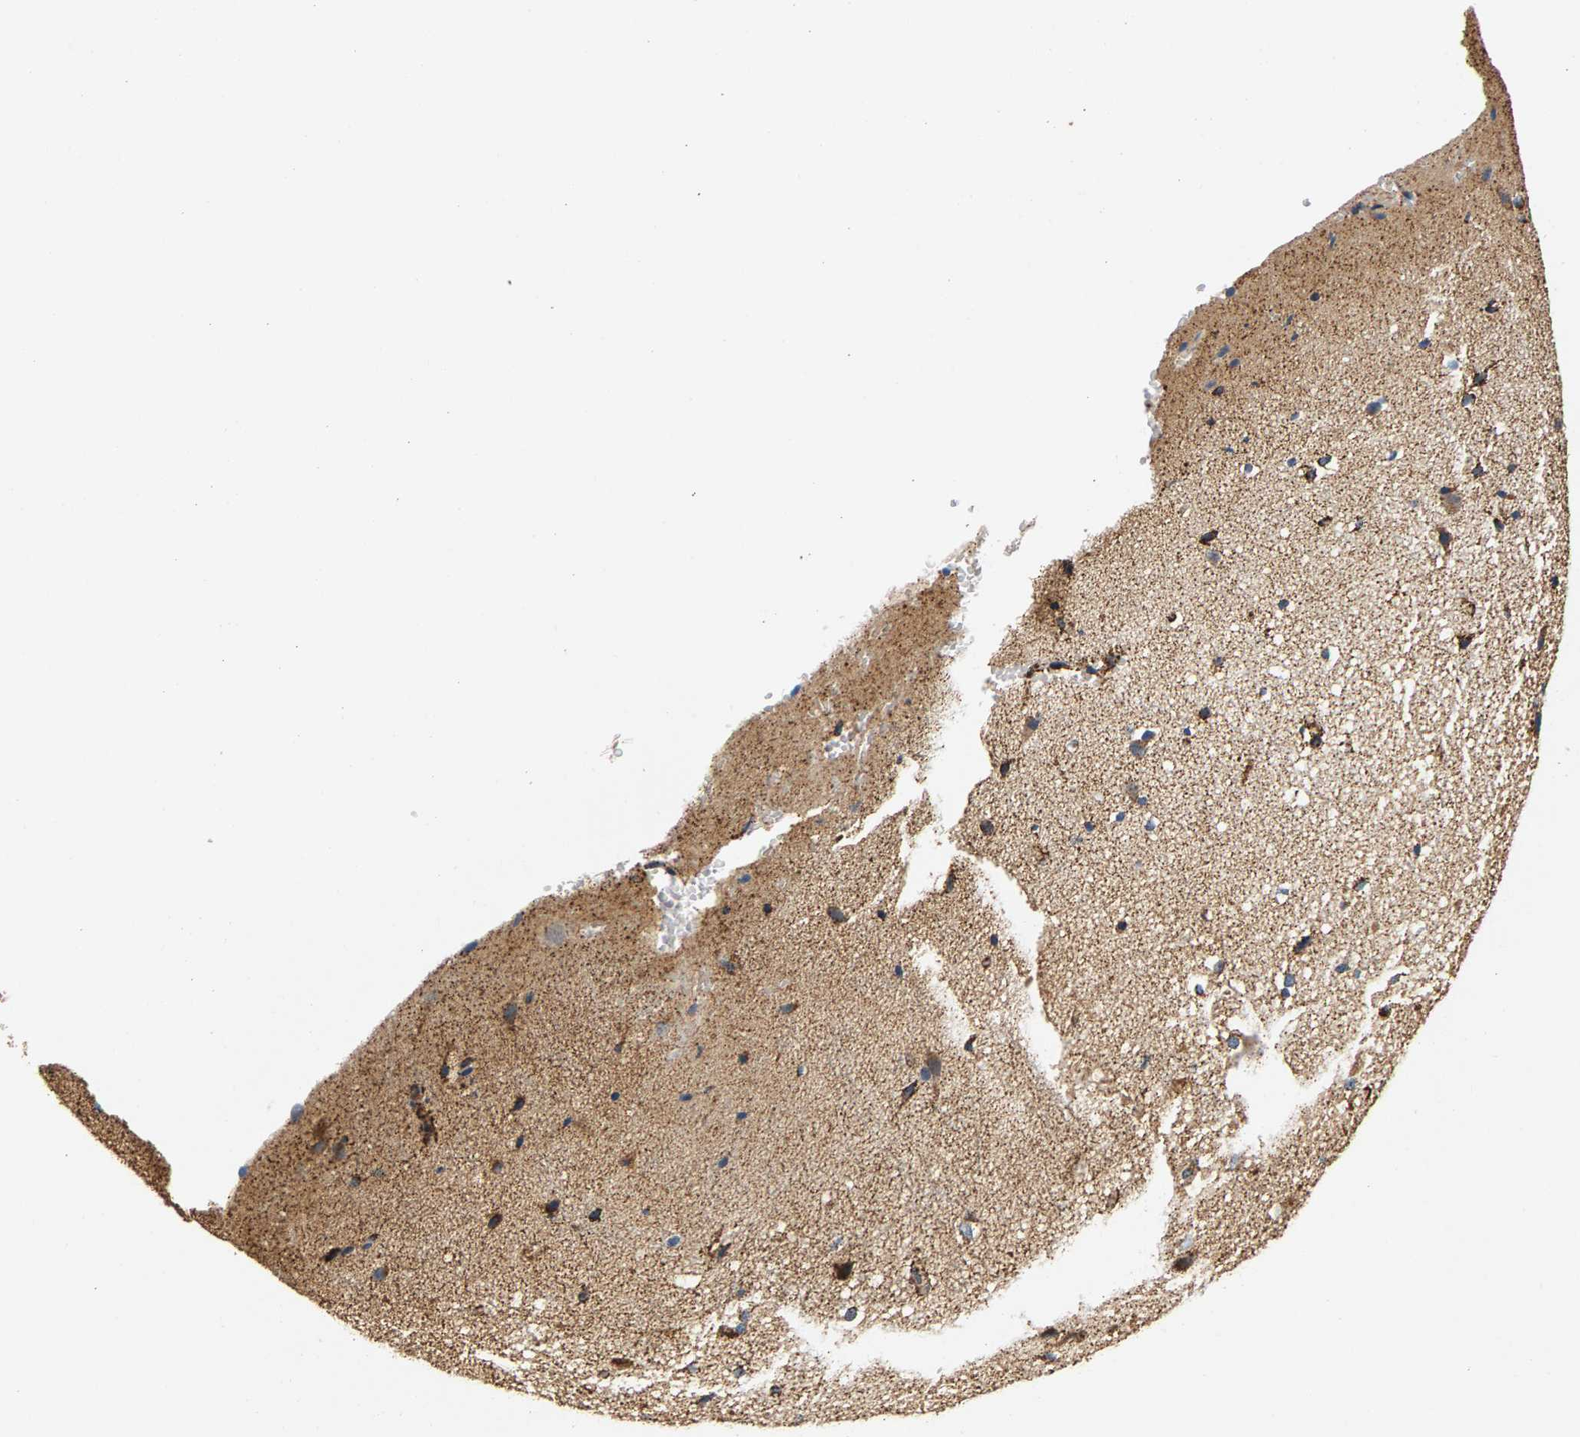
{"staining": {"intensity": "moderate", "quantity": ">75%", "location": "cytoplasmic/membranous"}, "tissue": "cerebral cortex", "cell_type": "Endothelial cells", "image_type": "normal", "snomed": [{"axis": "morphology", "description": "Normal tissue, NOS"}, {"axis": "morphology", "description": "Developmental malformation"}, {"axis": "topography", "description": "Cerebral cortex"}], "caption": "Immunohistochemistry of unremarkable cerebral cortex shows medium levels of moderate cytoplasmic/membranous expression in approximately >75% of endothelial cells.", "gene": "PDE1A", "patient": {"sex": "female", "age": 30}}